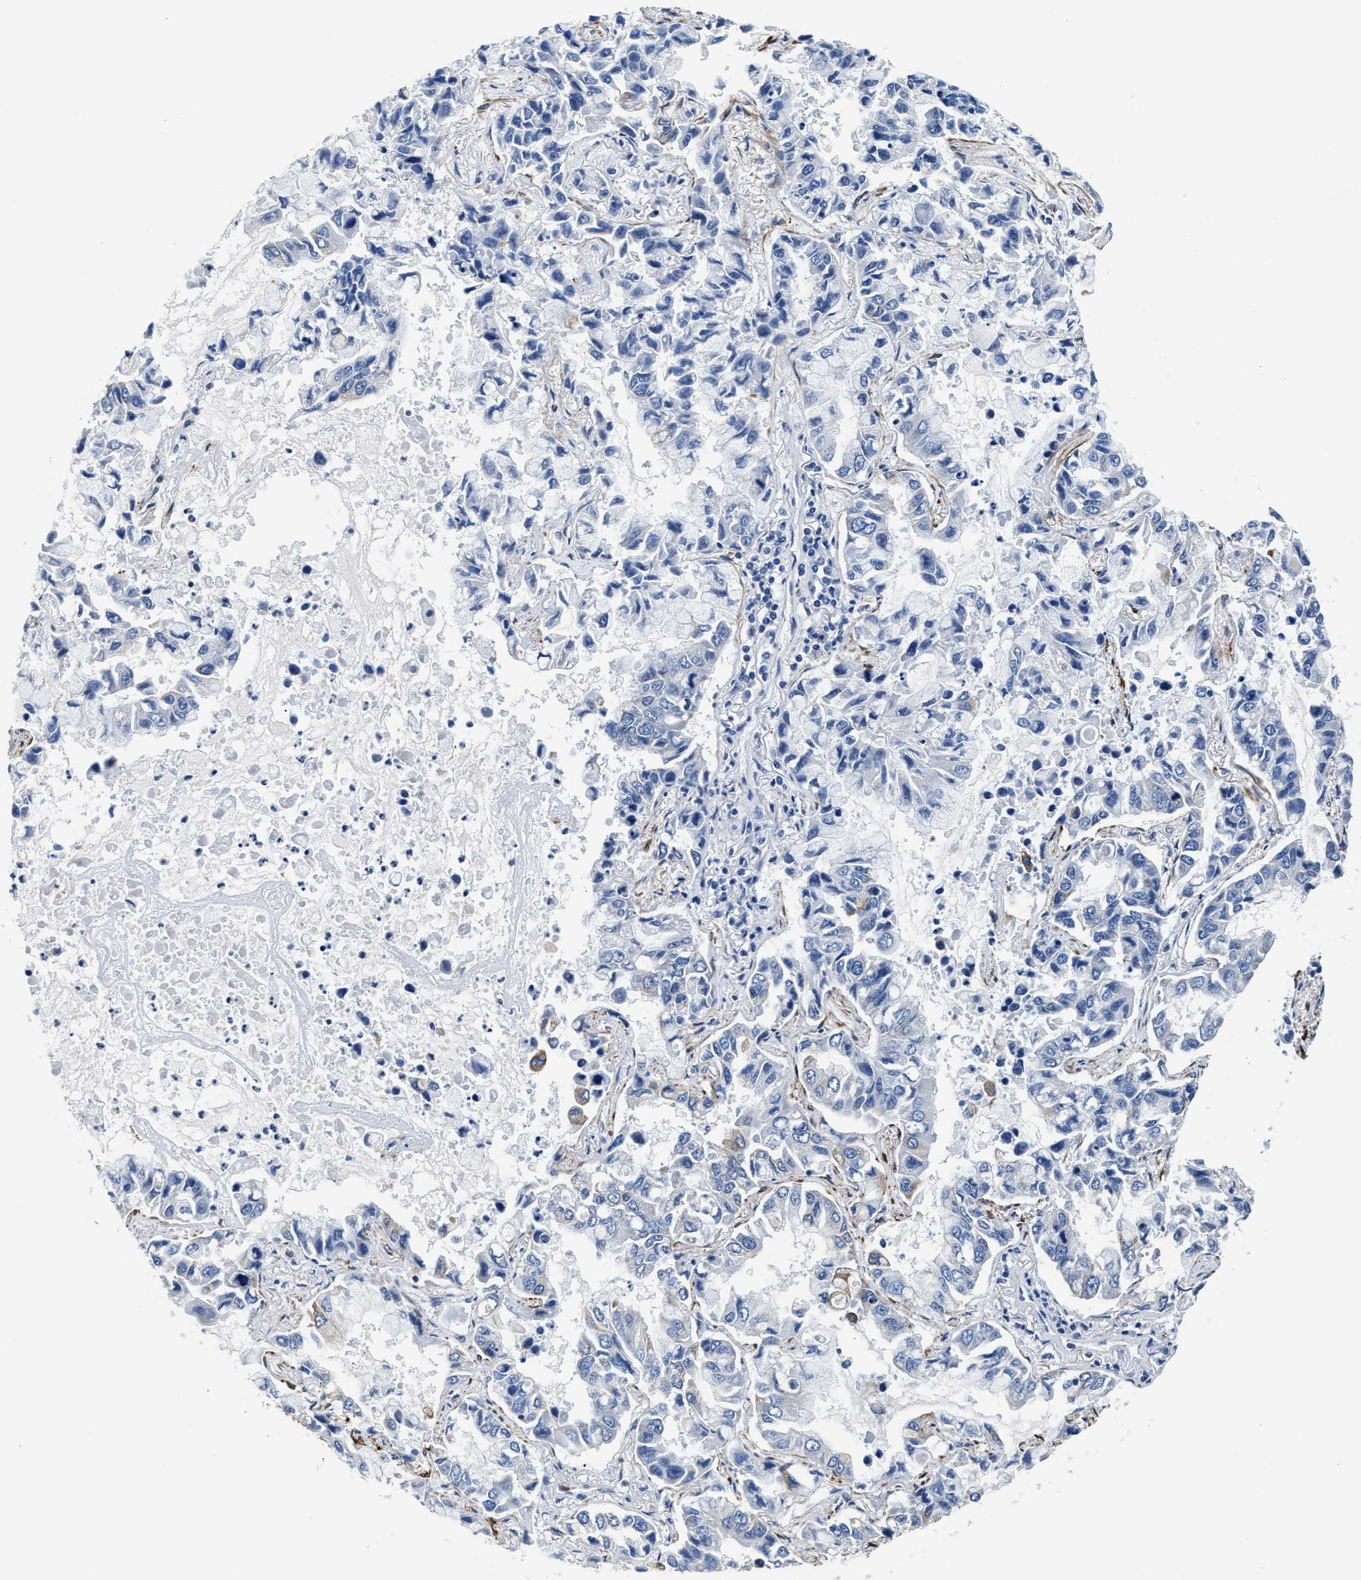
{"staining": {"intensity": "negative", "quantity": "none", "location": "none"}, "tissue": "lung cancer", "cell_type": "Tumor cells", "image_type": "cancer", "snomed": [{"axis": "morphology", "description": "Adenocarcinoma, NOS"}, {"axis": "topography", "description": "Lung"}], "caption": "An immunohistochemistry (IHC) micrograph of adenocarcinoma (lung) is shown. There is no staining in tumor cells of adenocarcinoma (lung).", "gene": "PARG", "patient": {"sex": "male", "age": 64}}